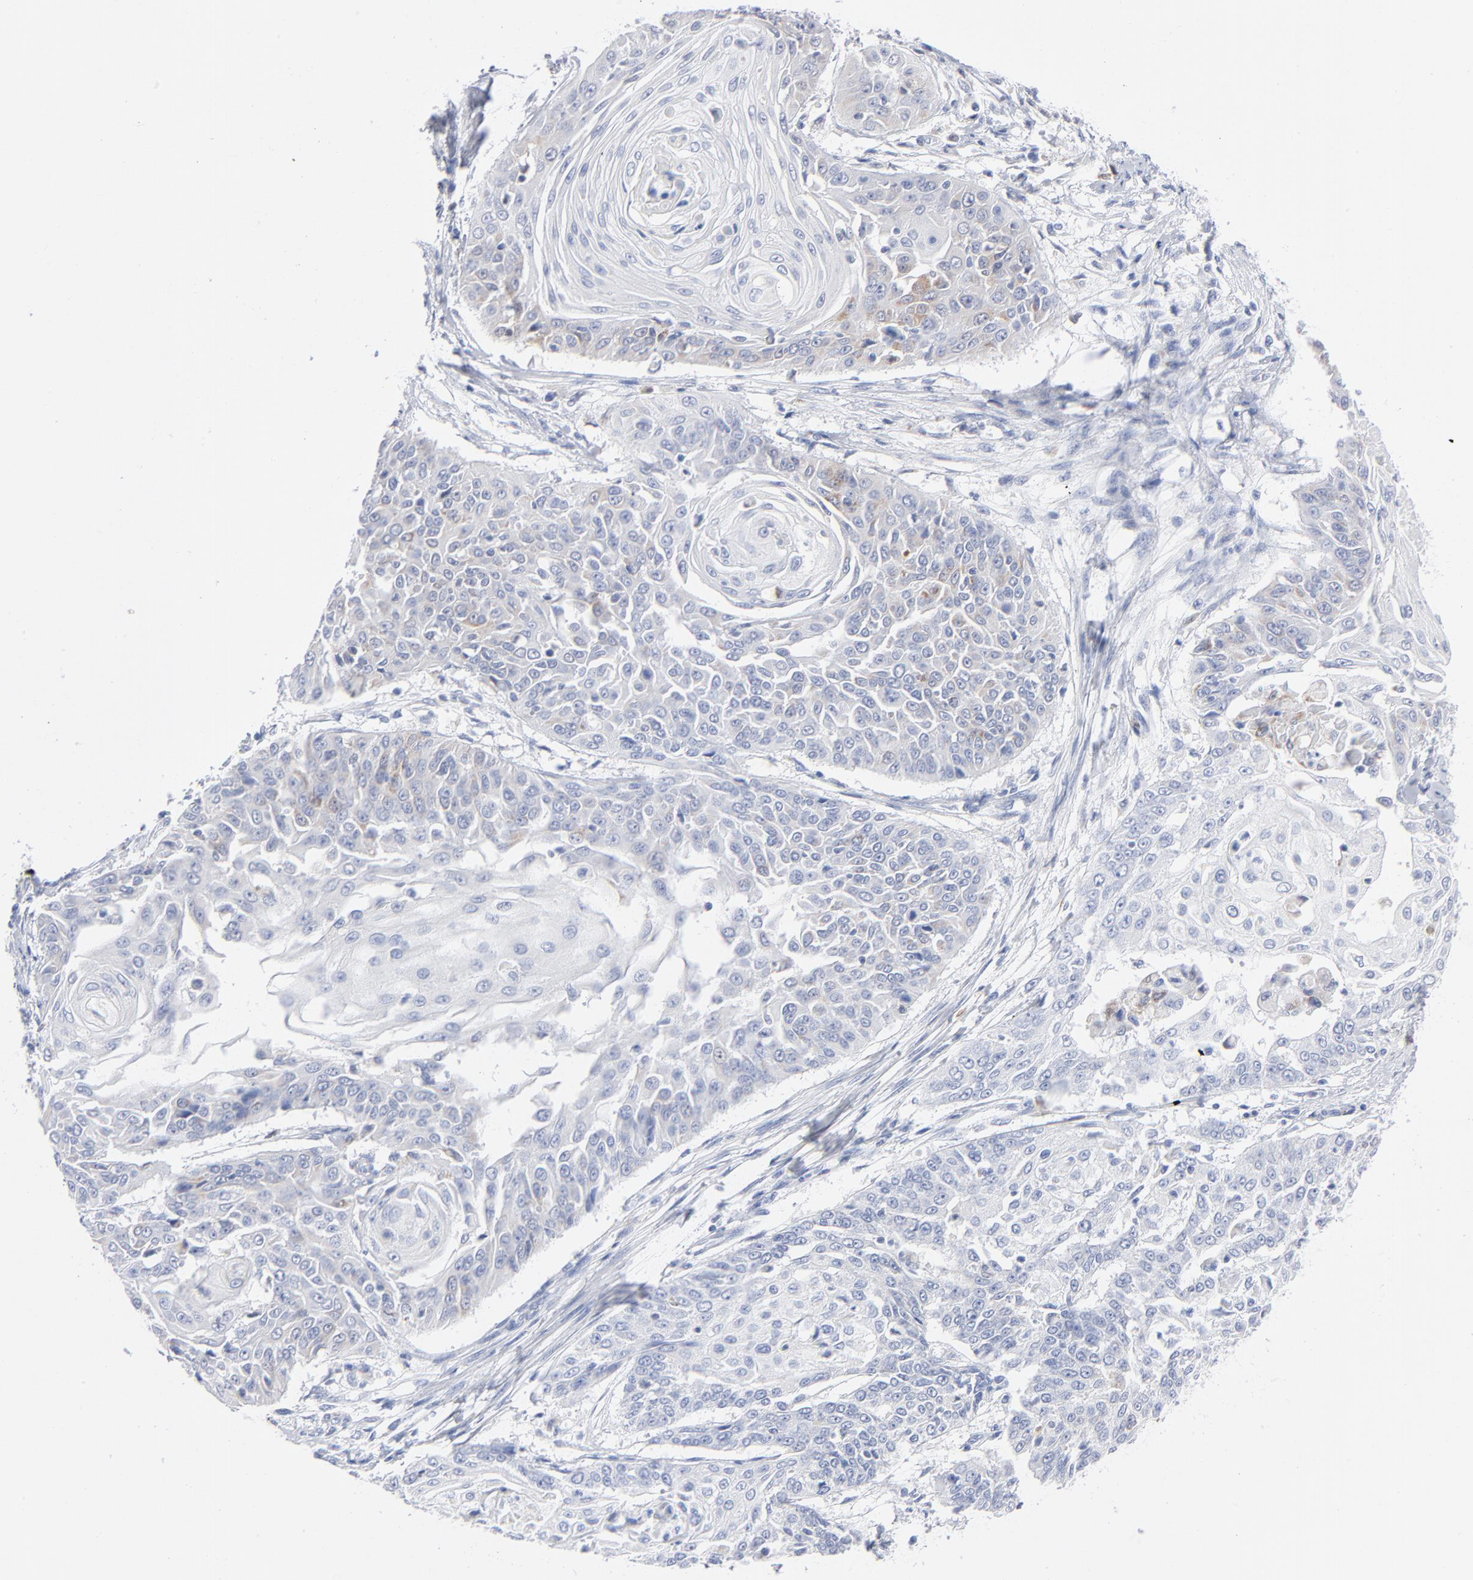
{"staining": {"intensity": "negative", "quantity": "none", "location": "none"}, "tissue": "cervical cancer", "cell_type": "Tumor cells", "image_type": "cancer", "snomed": [{"axis": "morphology", "description": "Squamous cell carcinoma, NOS"}, {"axis": "topography", "description": "Cervix"}], "caption": "IHC histopathology image of neoplastic tissue: human cervical cancer (squamous cell carcinoma) stained with DAB (3,3'-diaminobenzidine) displays no significant protein staining in tumor cells.", "gene": "CHCHD10", "patient": {"sex": "female", "age": 64}}